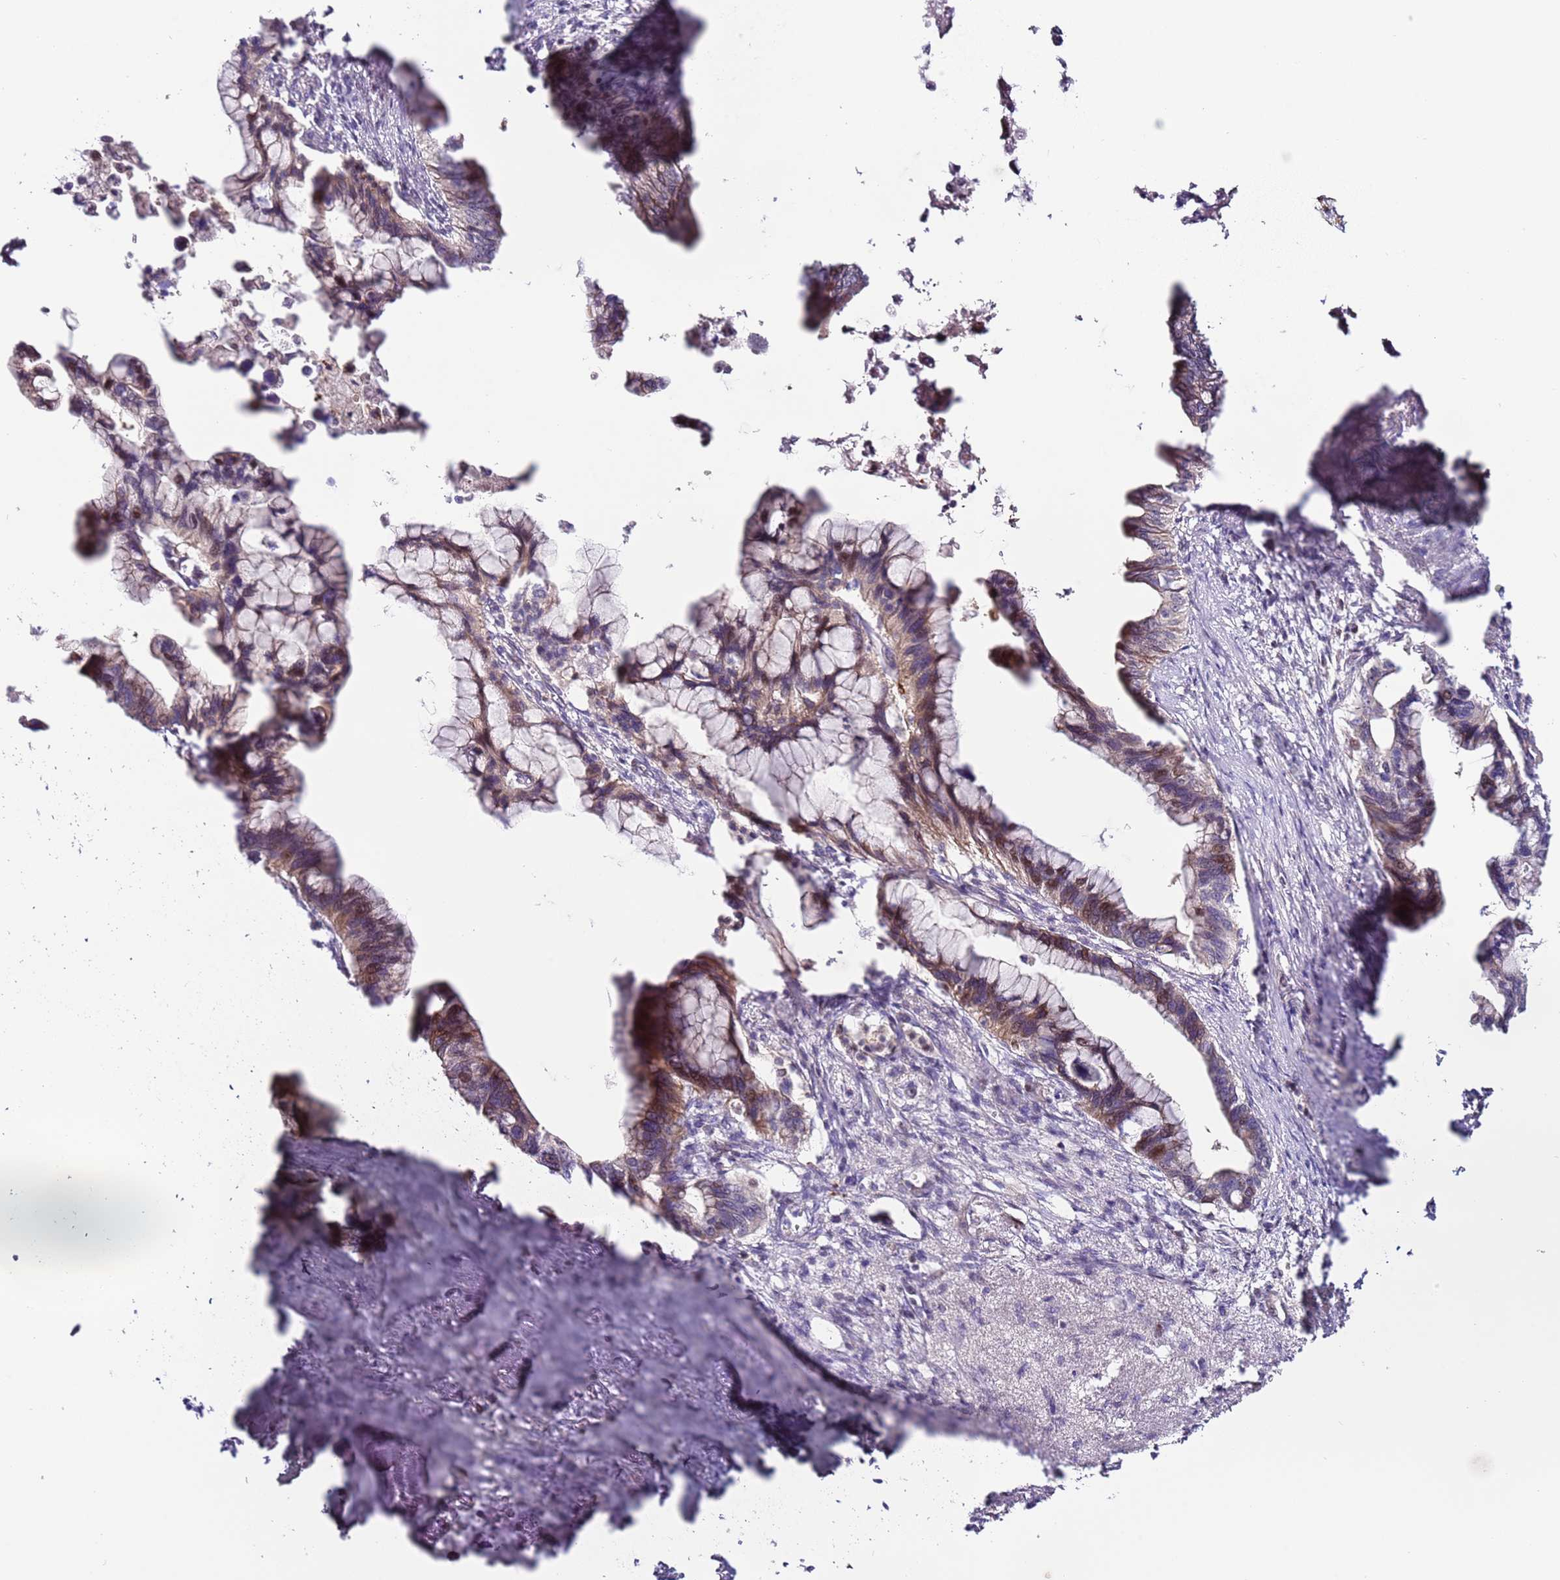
{"staining": {"intensity": "moderate", "quantity": "25%-75%", "location": "cytoplasmic/membranous"}, "tissue": "pancreatic cancer", "cell_type": "Tumor cells", "image_type": "cancer", "snomed": [{"axis": "morphology", "description": "Adenocarcinoma, NOS"}, {"axis": "topography", "description": "Pancreas"}], "caption": "Moderate cytoplasmic/membranous expression is appreciated in about 25%-75% of tumor cells in adenocarcinoma (pancreatic). (DAB IHC with brightfield microscopy, high magnification).", "gene": "MTG2", "patient": {"sex": "female", "age": 83}}